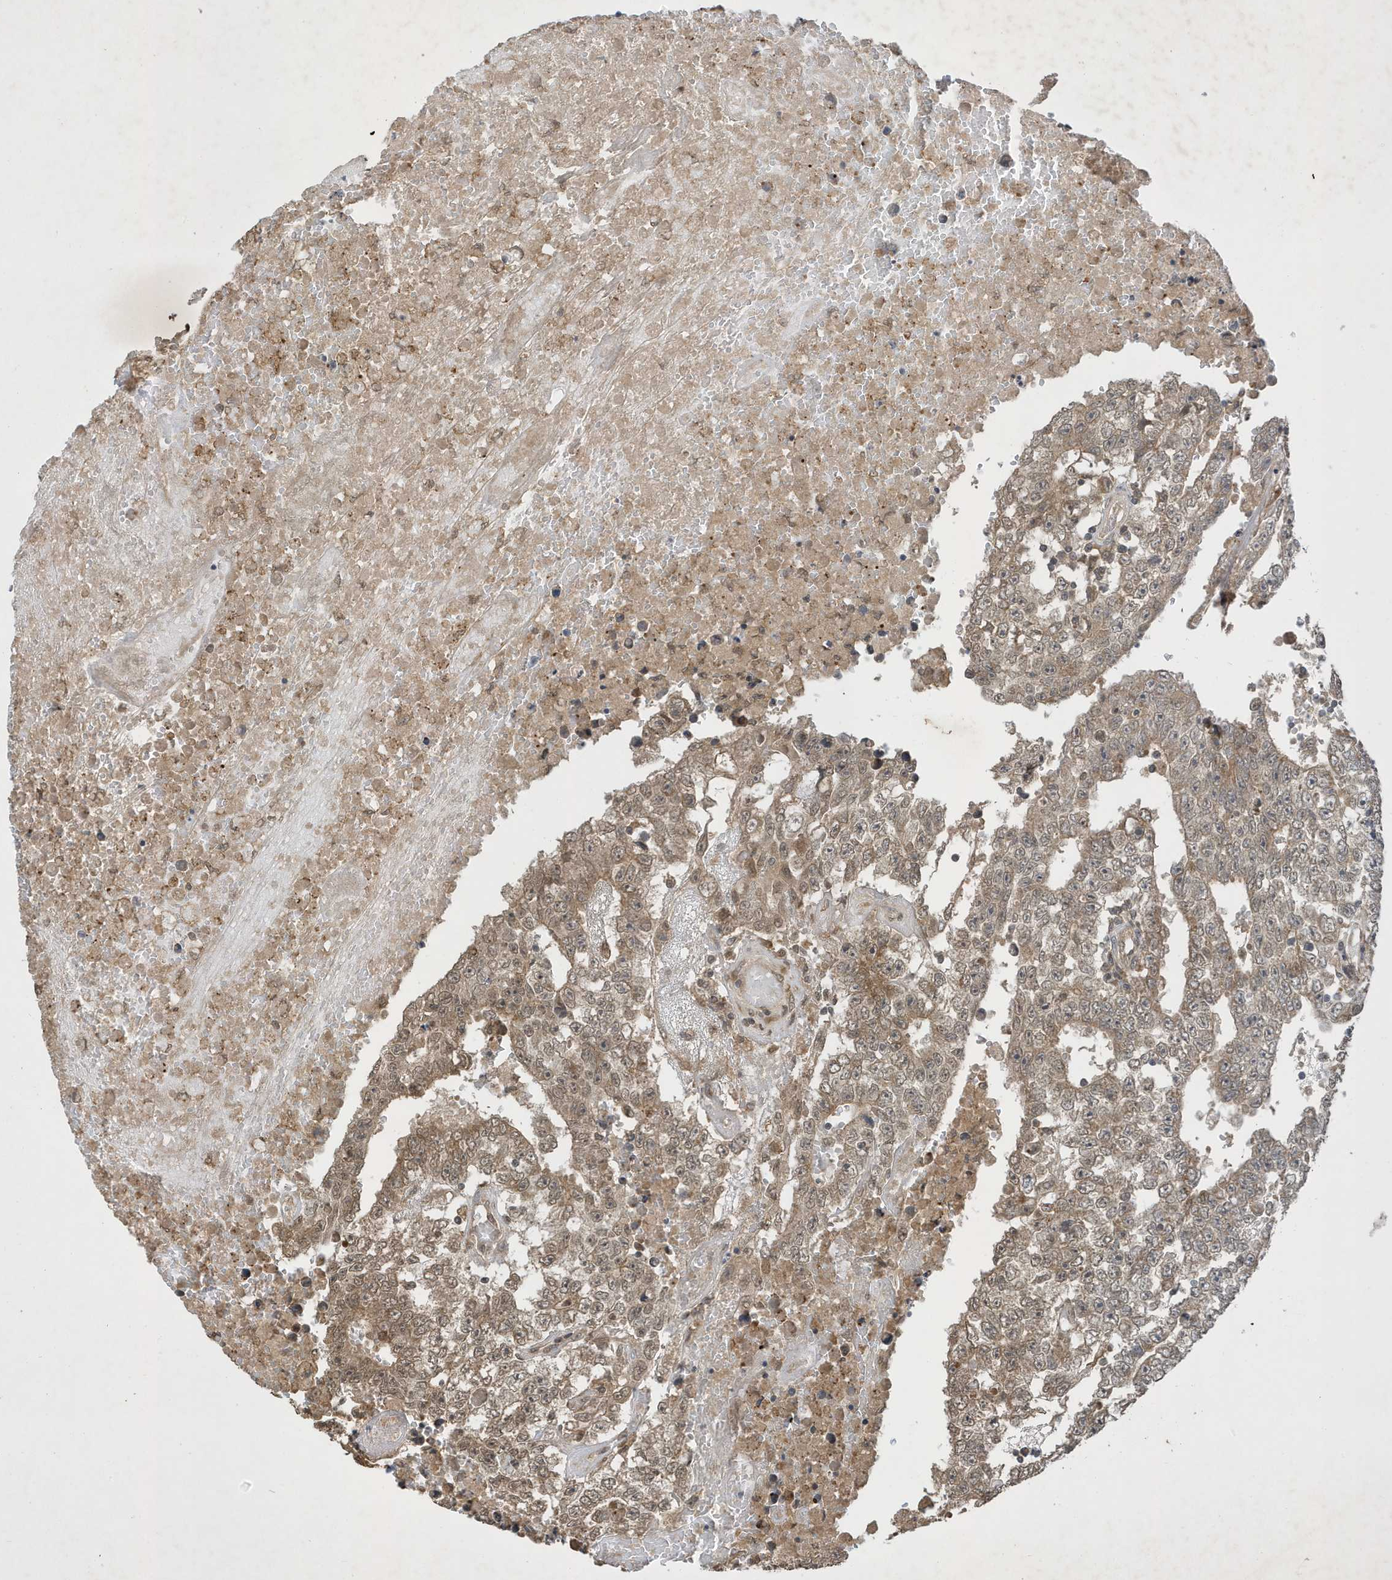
{"staining": {"intensity": "moderate", "quantity": ">75%", "location": "cytoplasmic/membranous"}, "tissue": "testis cancer", "cell_type": "Tumor cells", "image_type": "cancer", "snomed": [{"axis": "morphology", "description": "Carcinoma, Embryonal, NOS"}, {"axis": "topography", "description": "Testis"}], "caption": "Human testis embryonal carcinoma stained with a protein marker exhibits moderate staining in tumor cells.", "gene": "STX10", "patient": {"sex": "male", "age": 25}}